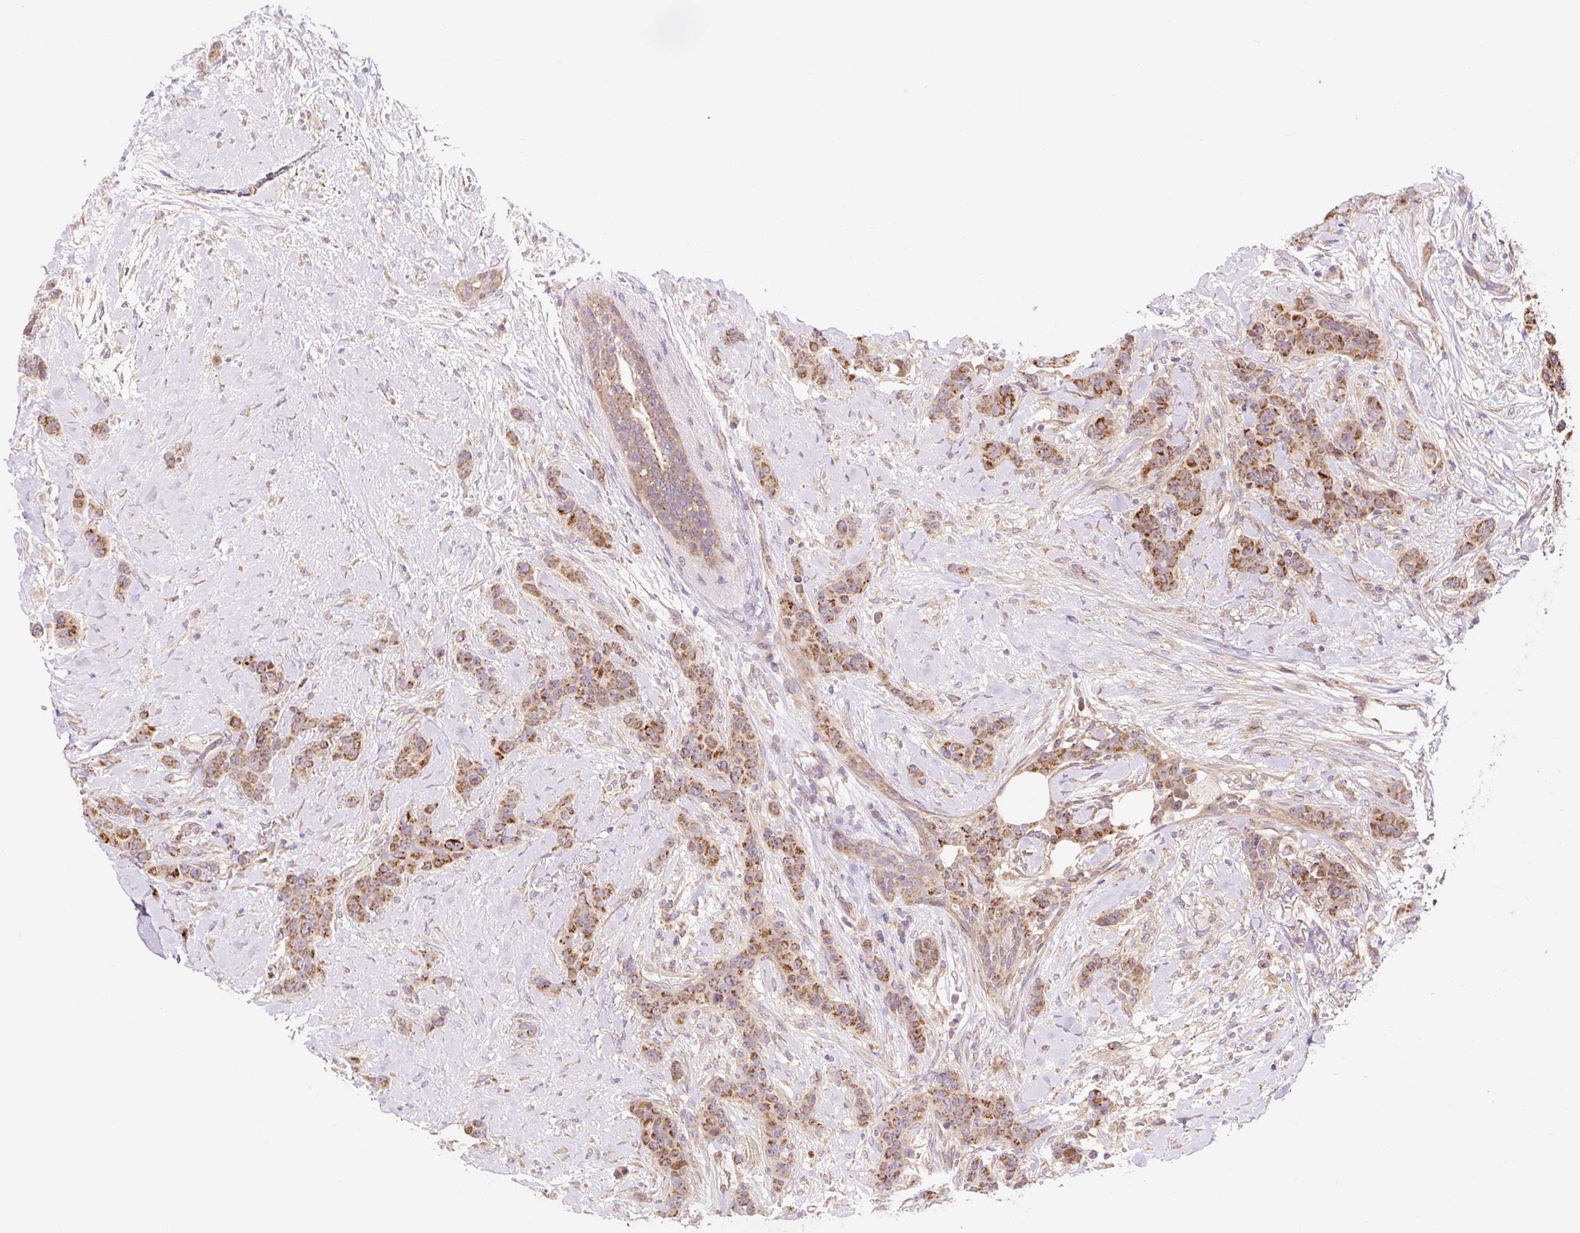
{"staining": {"intensity": "moderate", "quantity": ">75%", "location": "cytoplasmic/membranous"}, "tissue": "breast cancer", "cell_type": "Tumor cells", "image_type": "cancer", "snomed": [{"axis": "morphology", "description": "Duct carcinoma"}, {"axis": "topography", "description": "Breast"}], "caption": "The image reveals immunohistochemical staining of breast cancer. There is moderate cytoplasmic/membranous expression is present in about >75% of tumor cells. (Brightfield microscopy of DAB IHC at high magnification).", "gene": "TRIAP1", "patient": {"sex": "female", "age": 40}}